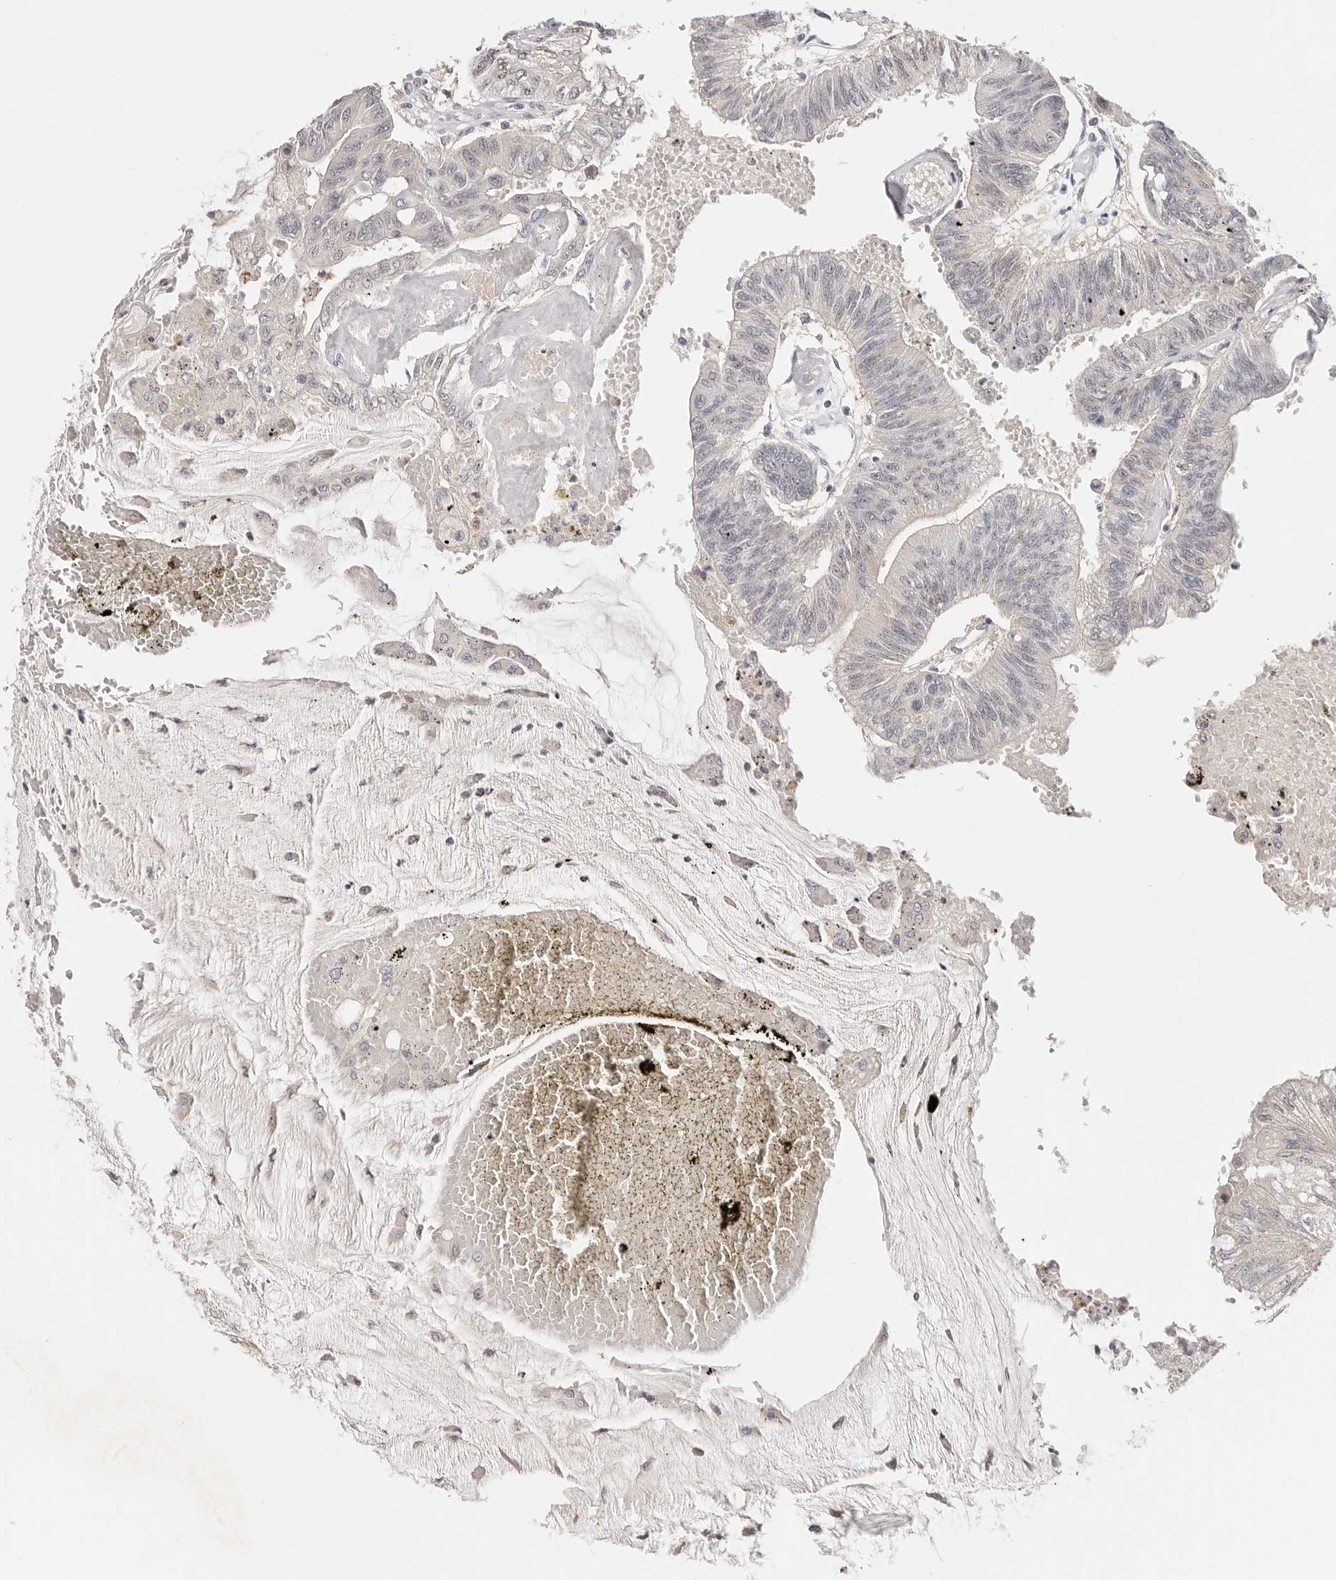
{"staining": {"intensity": "negative", "quantity": "none", "location": "none"}, "tissue": "colorectal cancer", "cell_type": "Tumor cells", "image_type": "cancer", "snomed": [{"axis": "morphology", "description": "Adenoma, NOS"}, {"axis": "morphology", "description": "Adenocarcinoma, NOS"}, {"axis": "topography", "description": "Colon"}], "caption": "Tumor cells show no significant staining in adenocarcinoma (colorectal).", "gene": "LARP7", "patient": {"sex": "male", "age": 79}}